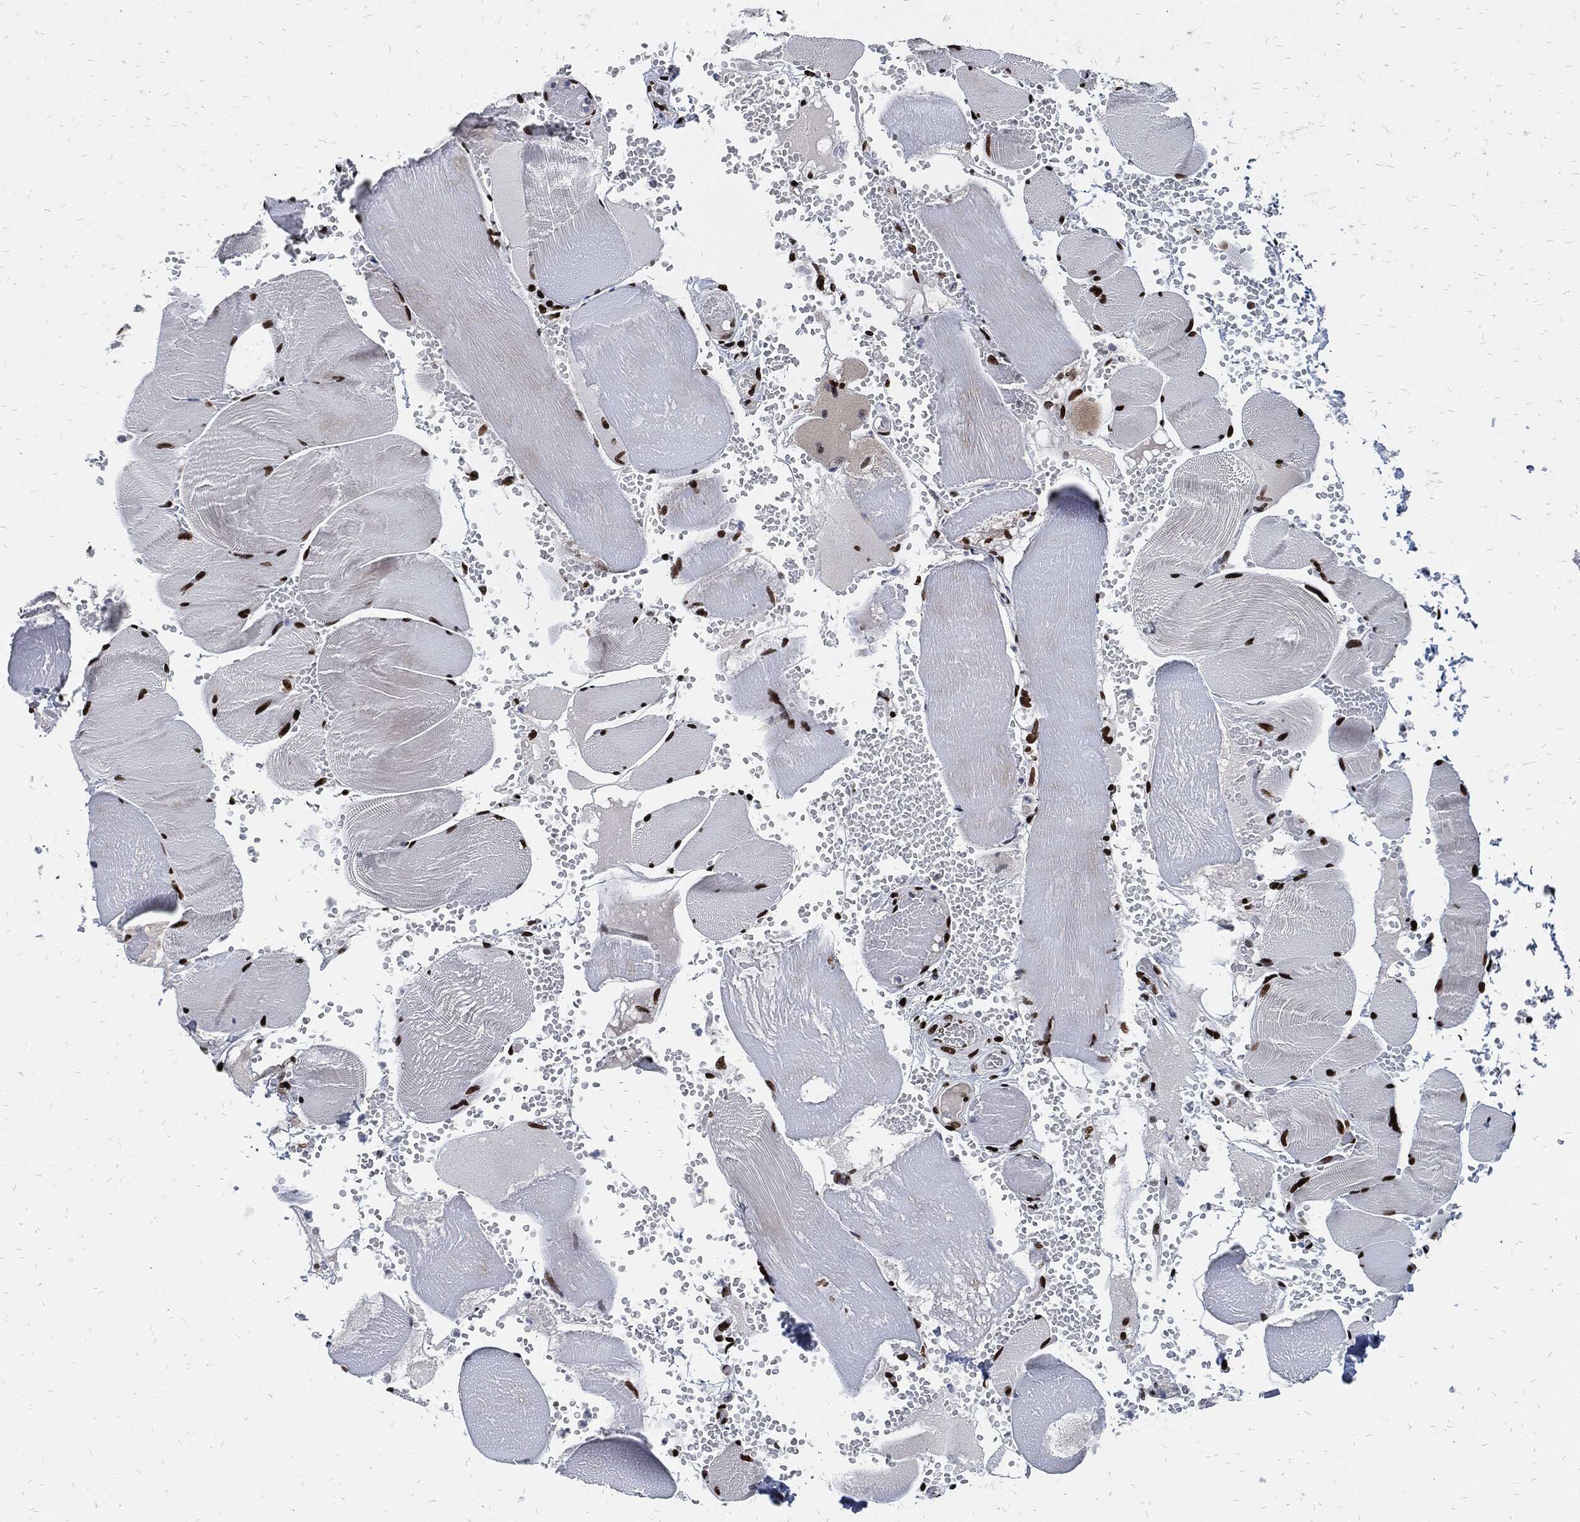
{"staining": {"intensity": "strong", "quantity": ">75%", "location": "nuclear"}, "tissue": "skeletal muscle", "cell_type": "Myocytes", "image_type": "normal", "snomed": [{"axis": "morphology", "description": "Normal tissue, NOS"}, {"axis": "topography", "description": "Skeletal muscle"}], "caption": "Immunohistochemistry image of normal skeletal muscle: human skeletal muscle stained using immunohistochemistry reveals high levels of strong protein expression localized specifically in the nuclear of myocytes, appearing as a nuclear brown color.", "gene": "JUN", "patient": {"sex": "male", "age": 56}}